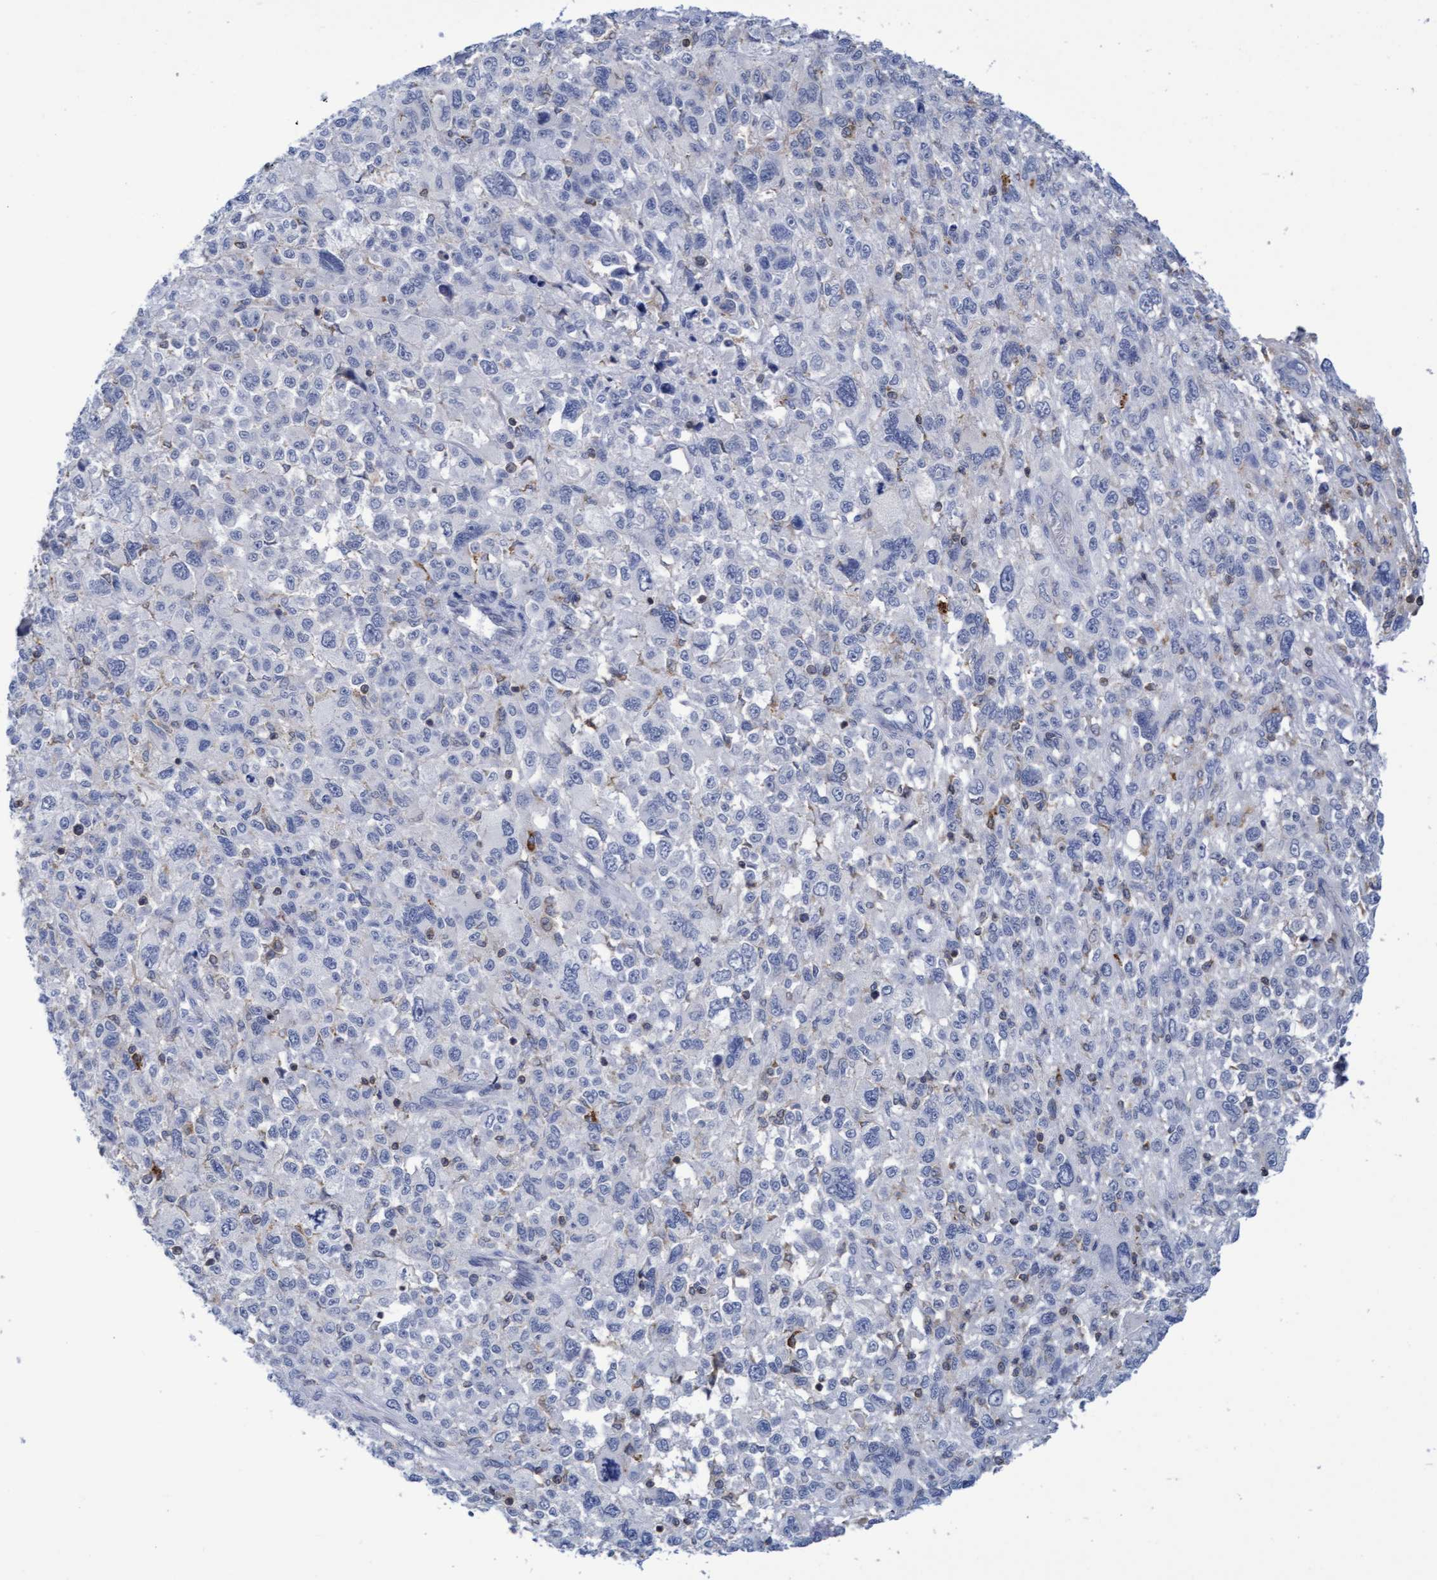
{"staining": {"intensity": "negative", "quantity": "none", "location": "none"}, "tissue": "melanoma", "cell_type": "Tumor cells", "image_type": "cancer", "snomed": [{"axis": "morphology", "description": "Malignant melanoma, NOS"}, {"axis": "topography", "description": "Skin"}], "caption": "The image reveals no significant expression in tumor cells of malignant melanoma. Nuclei are stained in blue.", "gene": "FNBP1", "patient": {"sex": "female", "age": 55}}